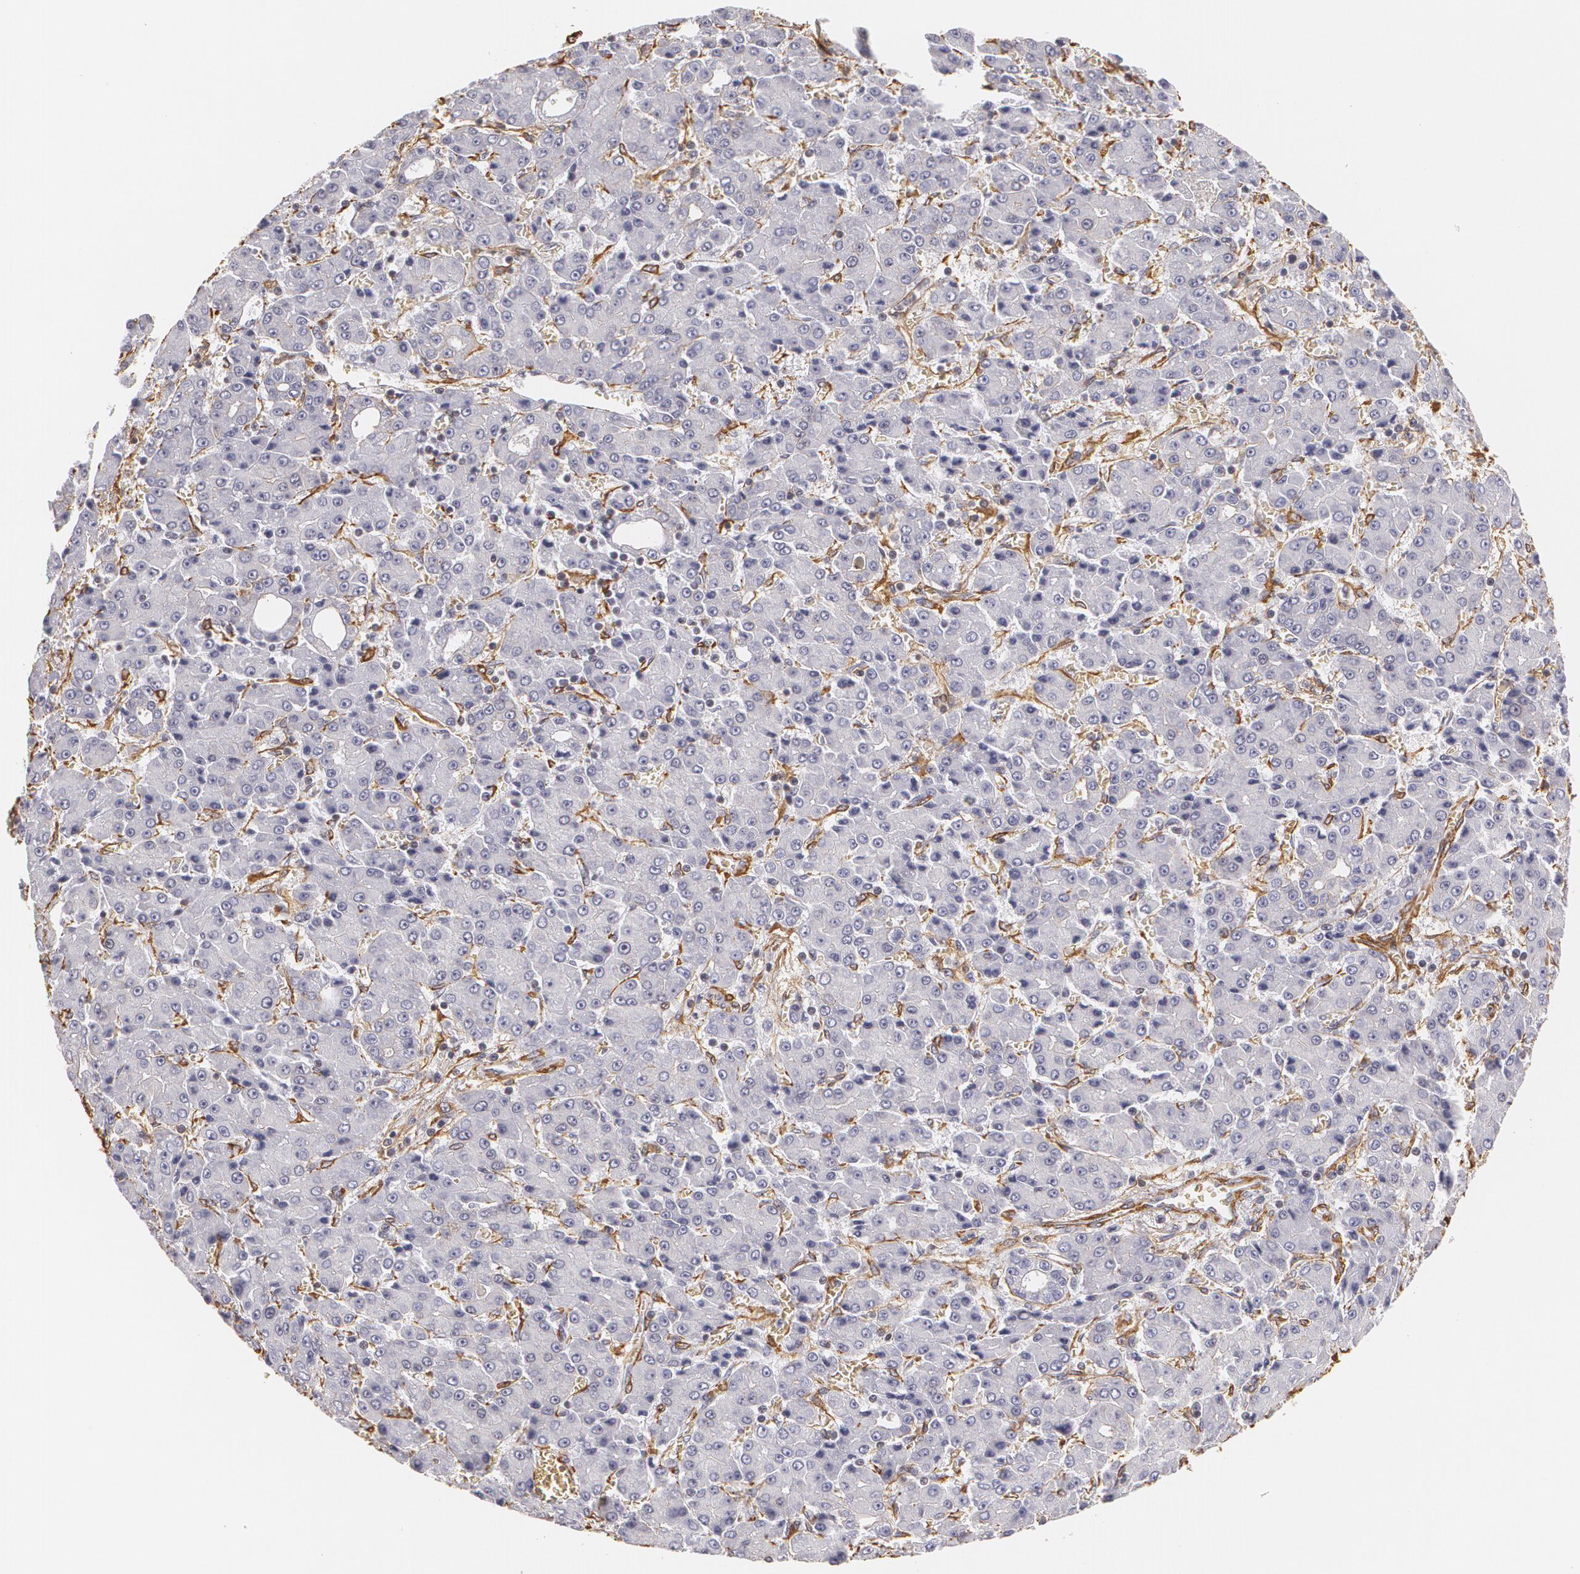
{"staining": {"intensity": "negative", "quantity": "none", "location": "none"}, "tissue": "liver cancer", "cell_type": "Tumor cells", "image_type": "cancer", "snomed": [{"axis": "morphology", "description": "Carcinoma, Hepatocellular, NOS"}, {"axis": "topography", "description": "Liver"}], "caption": "Tumor cells show no significant staining in liver hepatocellular carcinoma.", "gene": "VAMP1", "patient": {"sex": "male", "age": 69}}